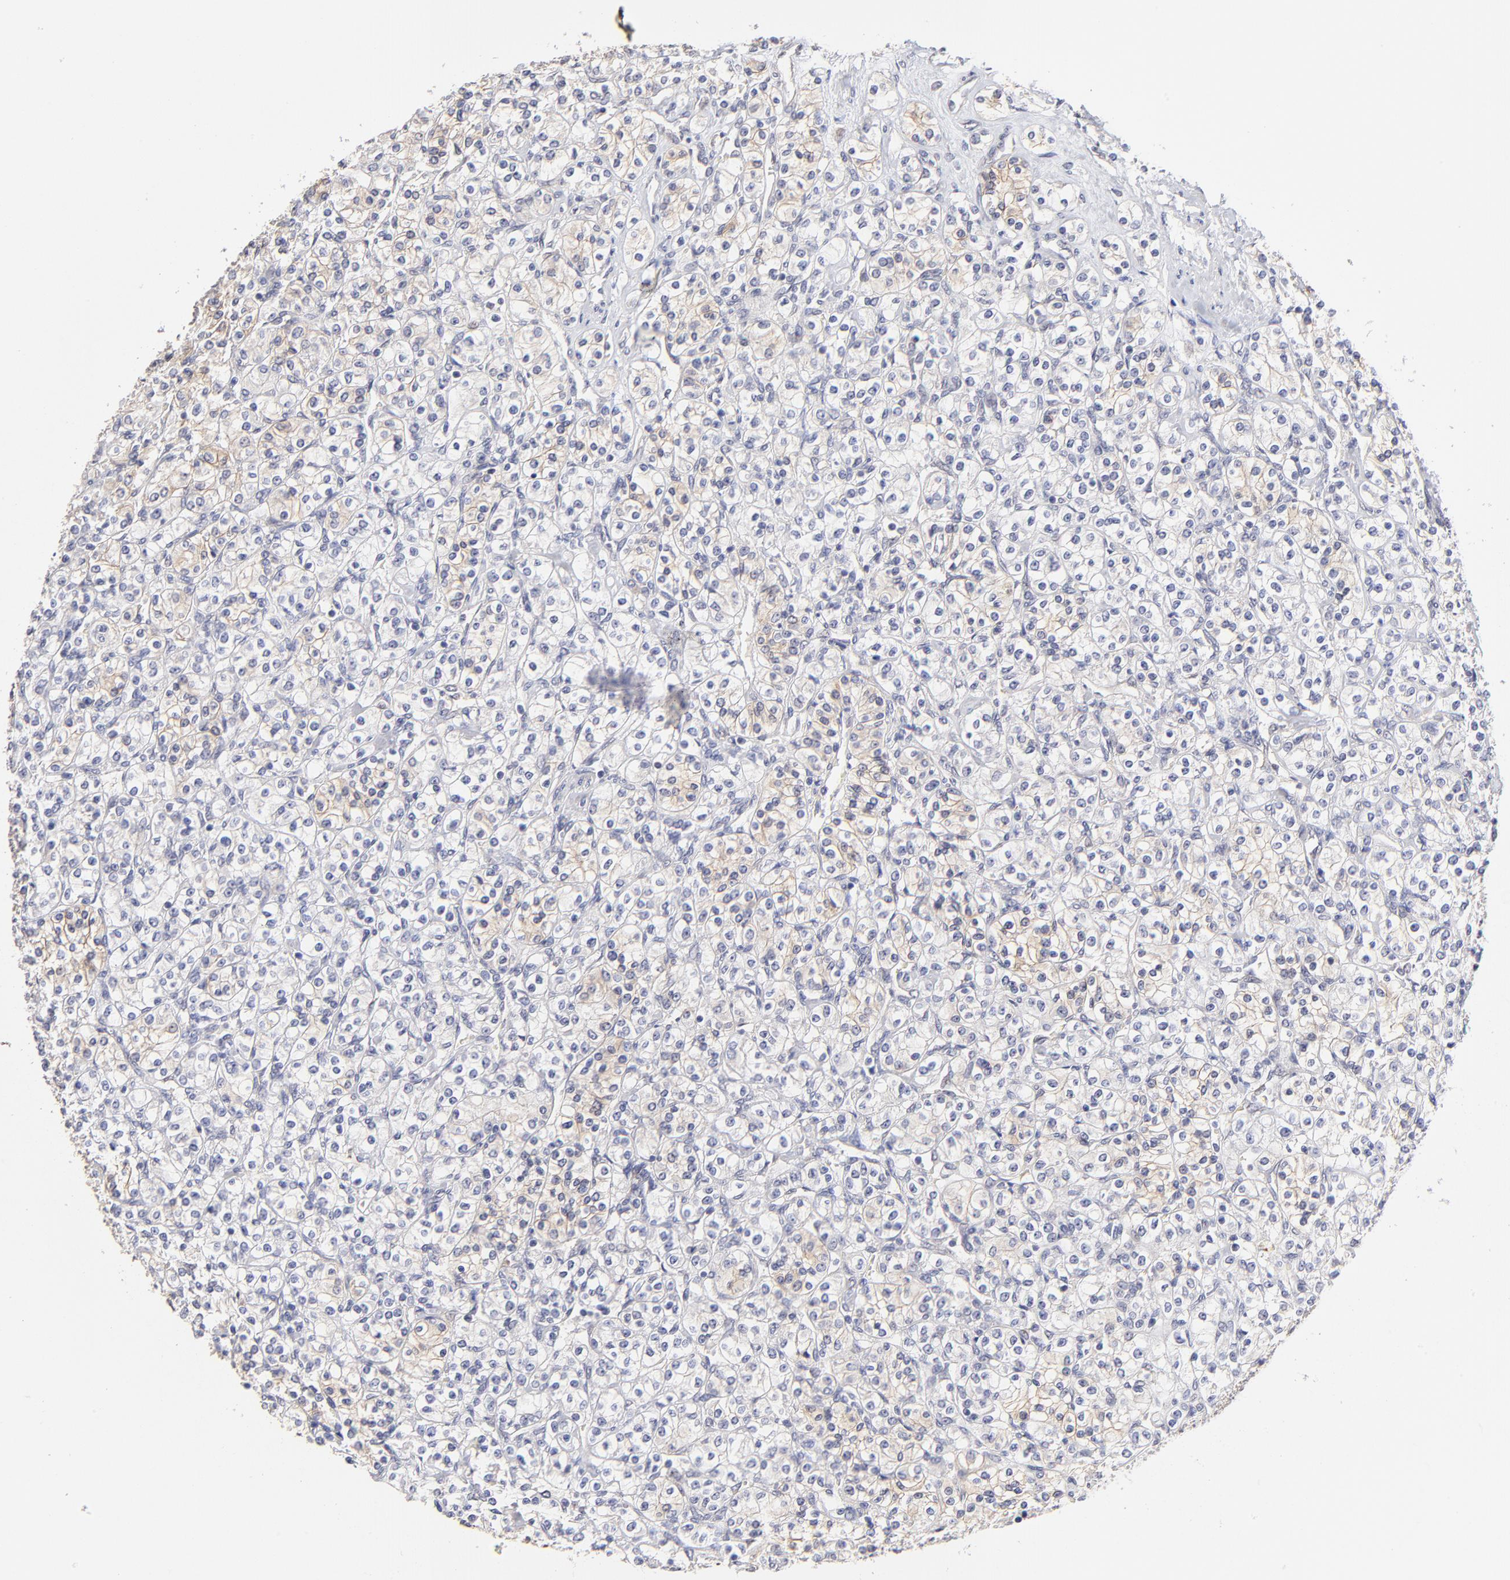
{"staining": {"intensity": "weak", "quantity": "25%-75%", "location": "cytoplasmic/membranous"}, "tissue": "renal cancer", "cell_type": "Tumor cells", "image_type": "cancer", "snomed": [{"axis": "morphology", "description": "Adenocarcinoma, NOS"}, {"axis": "topography", "description": "Kidney"}], "caption": "Renal cancer (adenocarcinoma) was stained to show a protein in brown. There is low levels of weak cytoplasmic/membranous expression in about 25%-75% of tumor cells.", "gene": "ZNF10", "patient": {"sex": "male", "age": 77}}